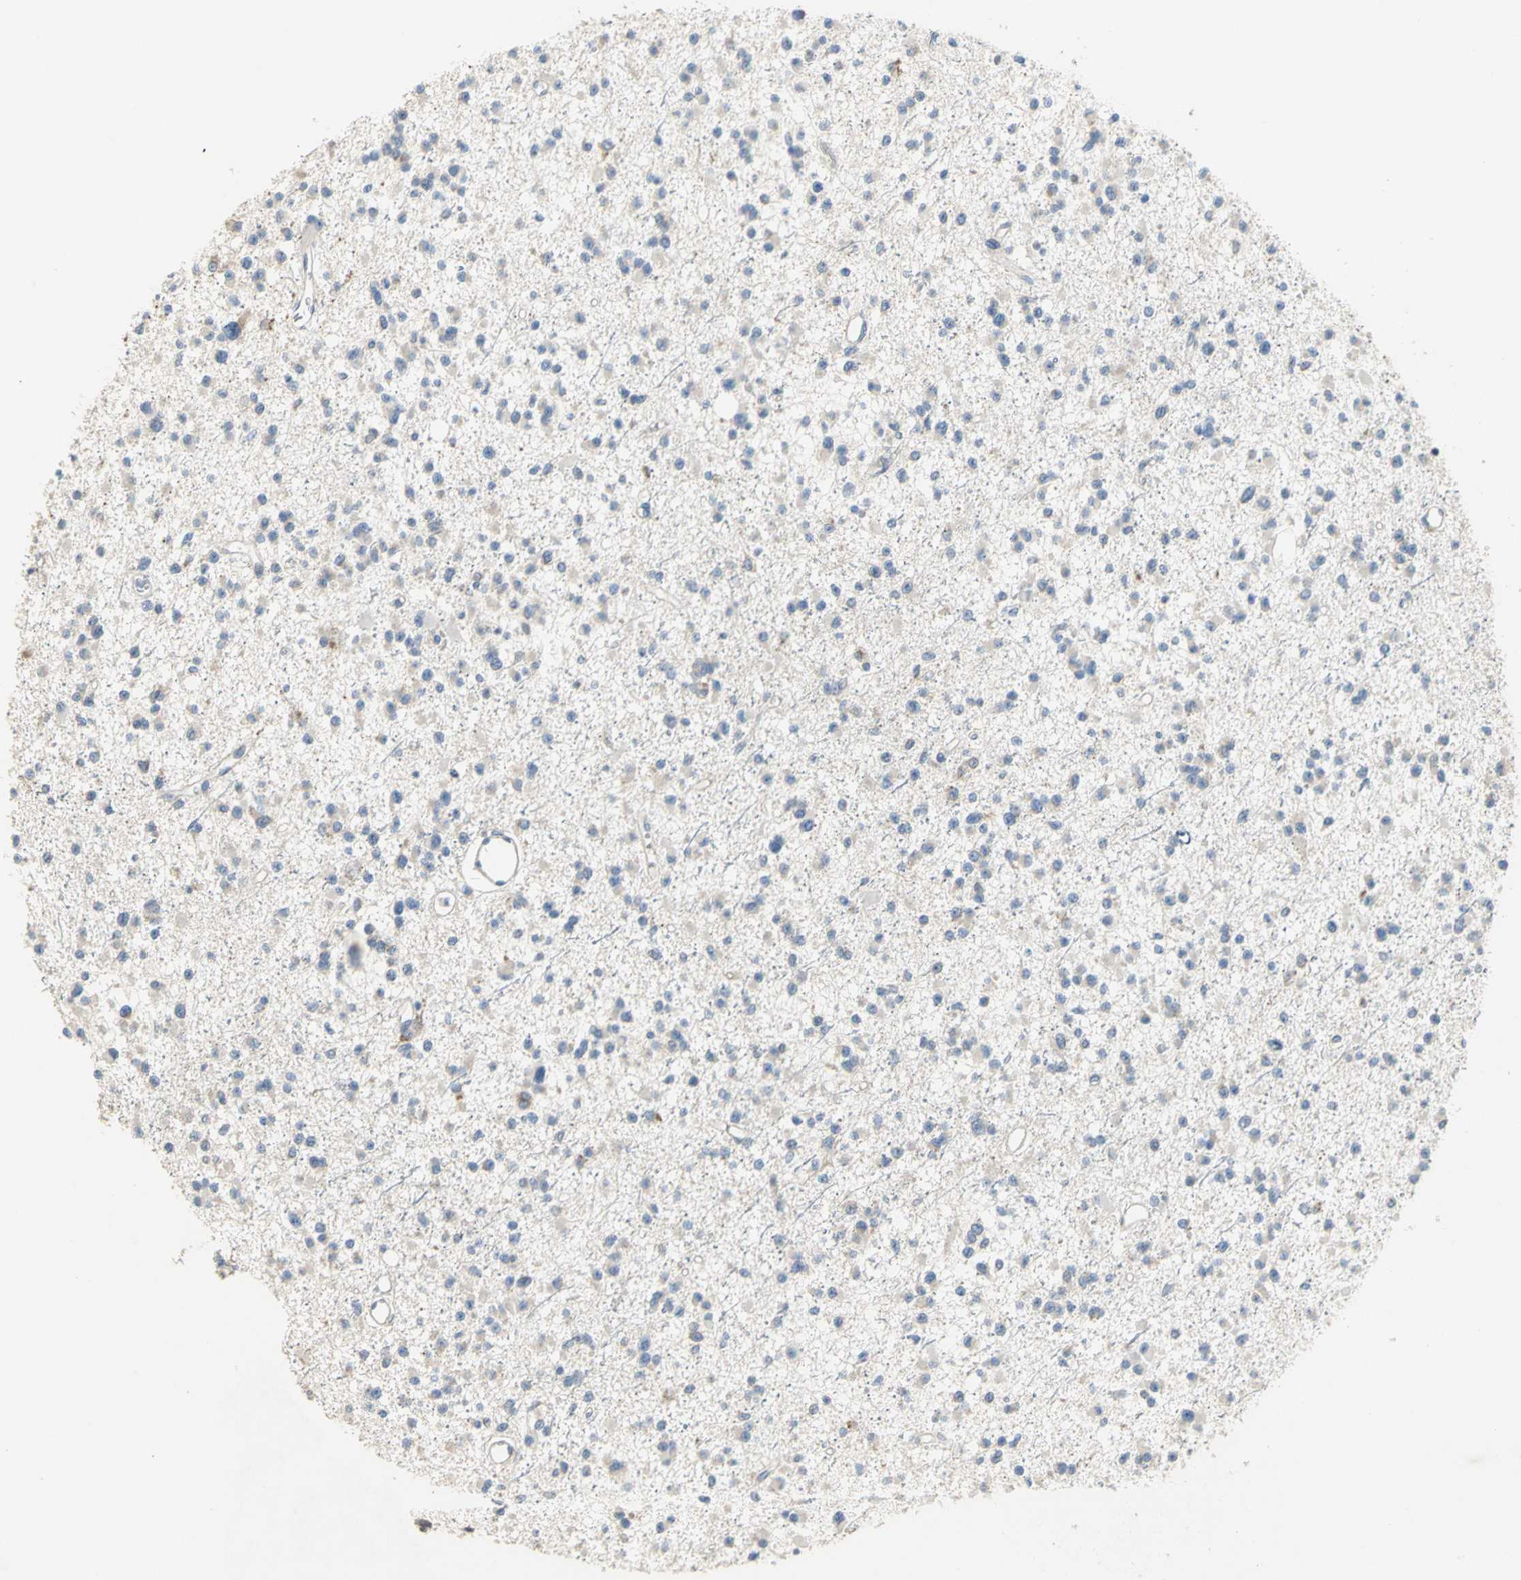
{"staining": {"intensity": "weak", "quantity": "<25%", "location": "cytoplasmic/membranous"}, "tissue": "glioma", "cell_type": "Tumor cells", "image_type": "cancer", "snomed": [{"axis": "morphology", "description": "Glioma, malignant, Low grade"}, {"axis": "topography", "description": "Brain"}], "caption": "High power microscopy photomicrograph of an IHC histopathology image of glioma, revealing no significant positivity in tumor cells.", "gene": "IL17RB", "patient": {"sex": "female", "age": 22}}